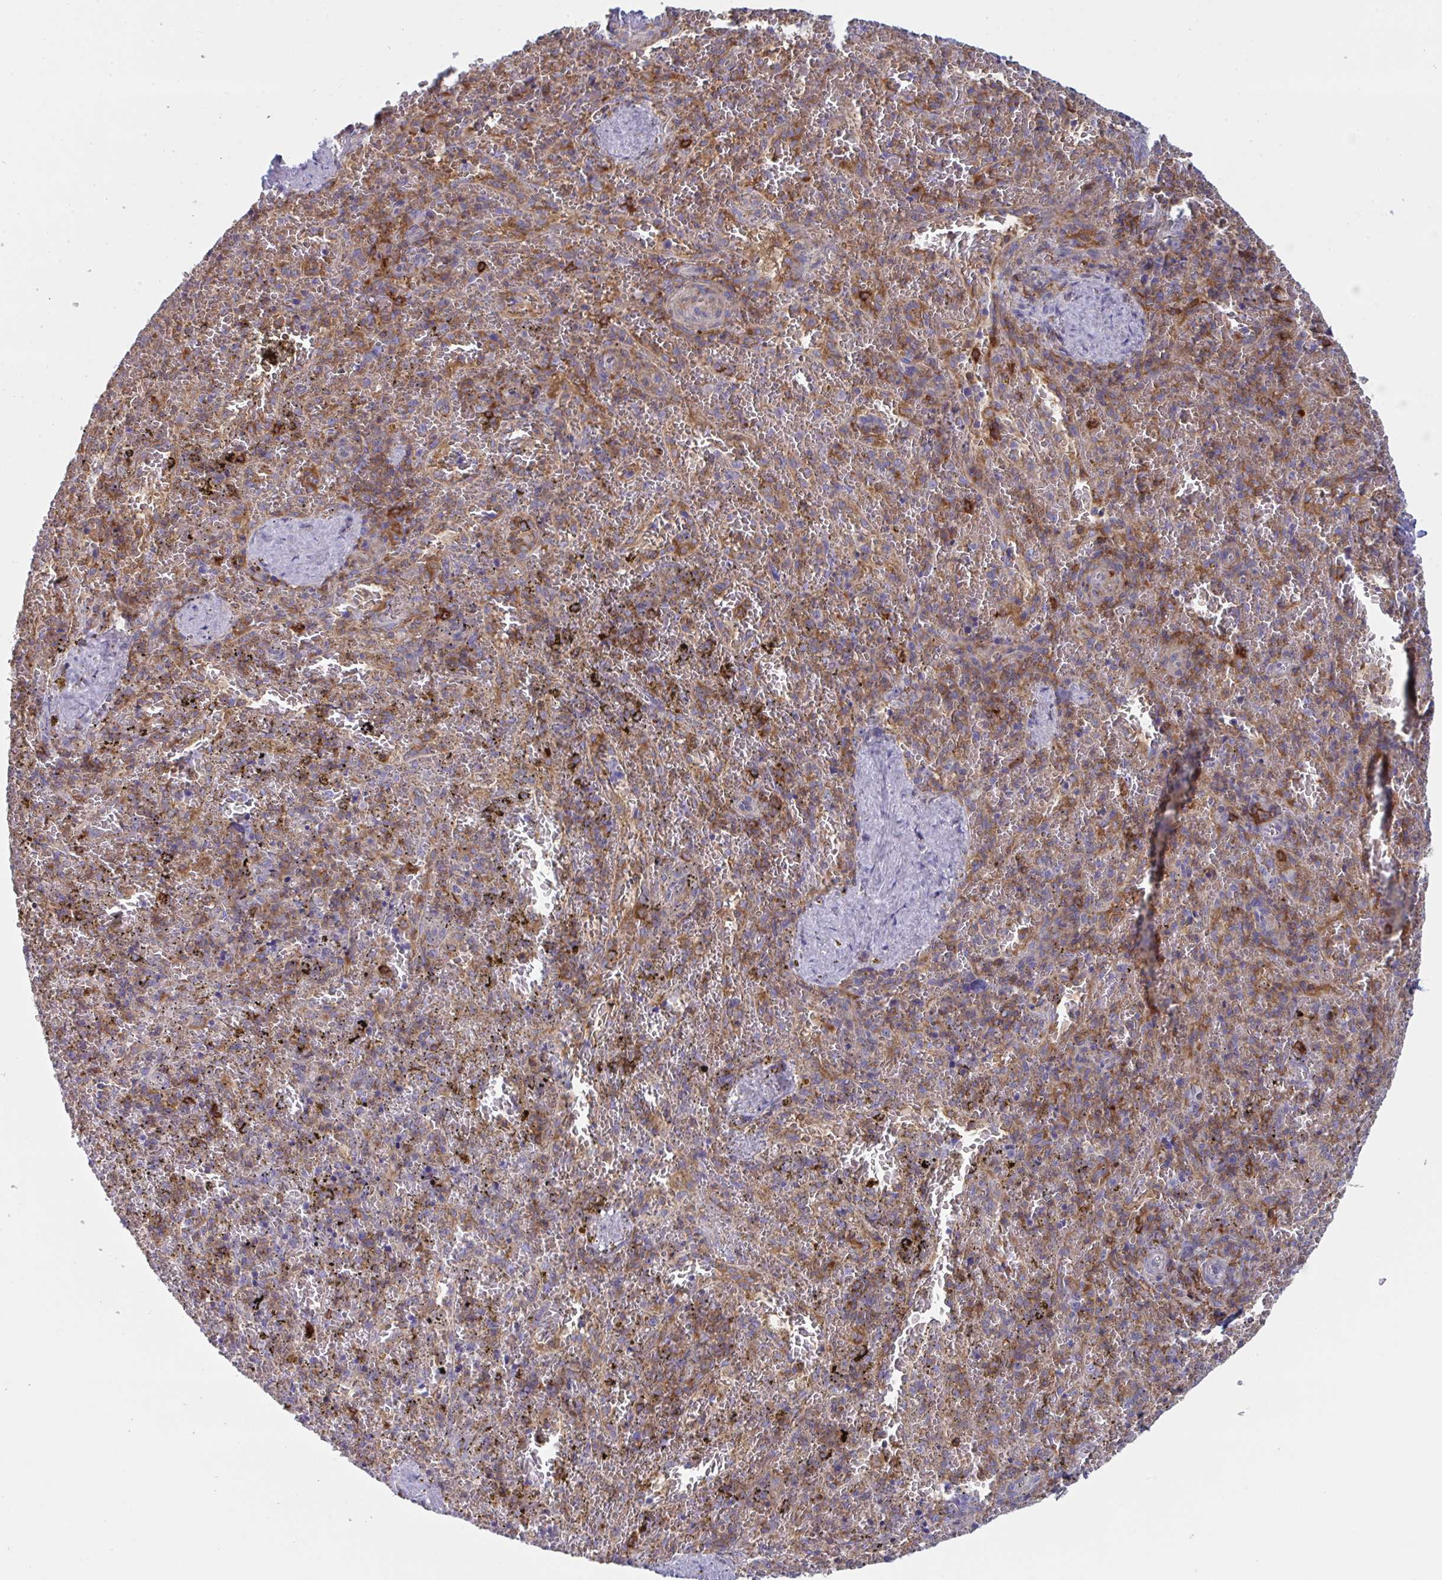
{"staining": {"intensity": "moderate", "quantity": "25%-75%", "location": "cytoplasmic/membranous"}, "tissue": "spleen", "cell_type": "Cells in red pulp", "image_type": "normal", "snomed": [{"axis": "morphology", "description": "Normal tissue, NOS"}, {"axis": "topography", "description": "Spleen"}], "caption": "This photomicrograph reveals benign spleen stained with IHC to label a protein in brown. The cytoplasmic/membranous of cells in red pulp show moderate positivity for the protein. Nuclei are counter-stained blue.", "gene": "DISP2", "patient": {"sex": "female", "age": 50}}